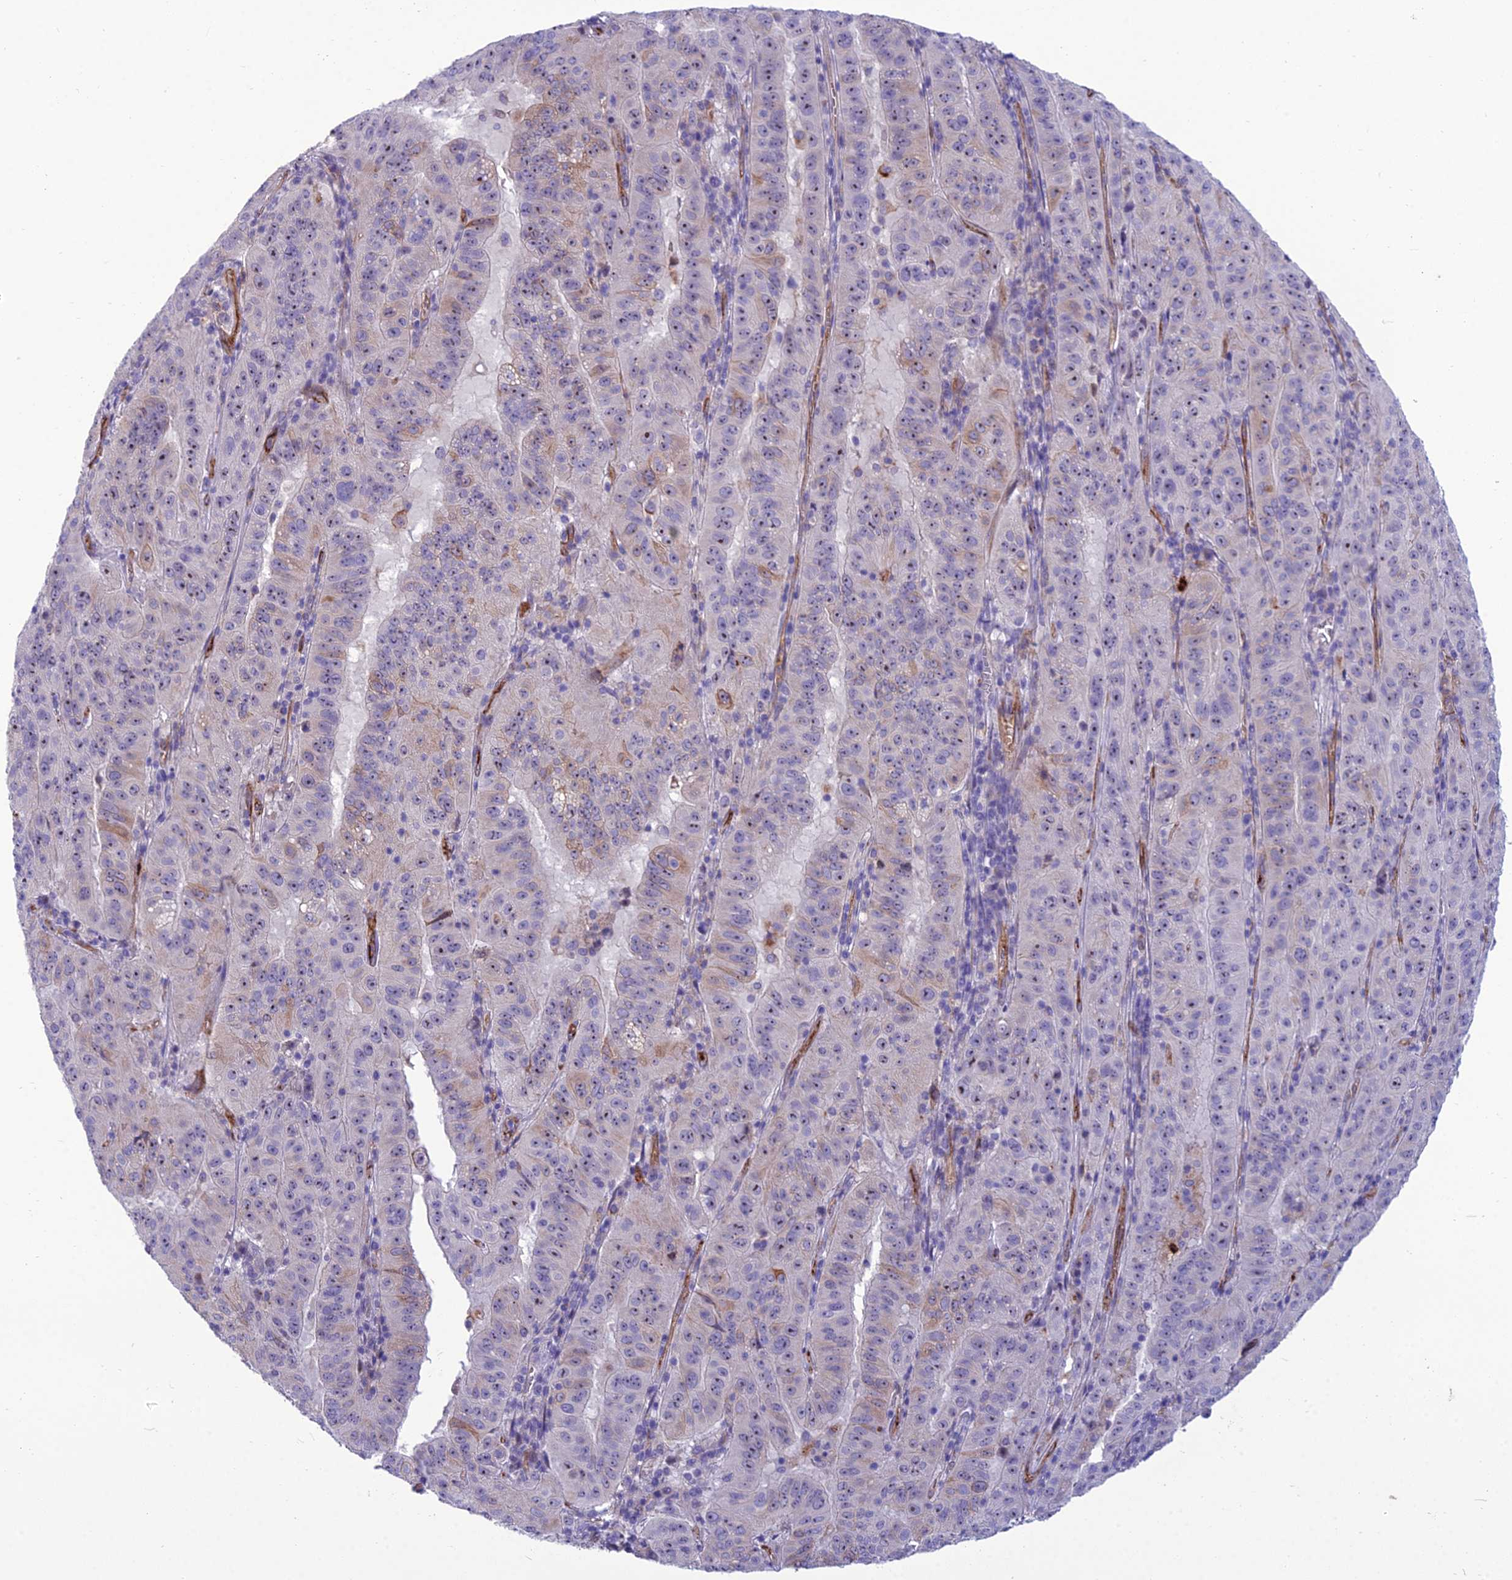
{"staining": {"intensity": "weak", "quantity": ">75%", "location": "nuclear"}, "tissue": "pancreatic cancer", "cell_type": "Tumor cells", "image_type": "cancer", "snomed": [{"axis": "morphology", "description": "Adenocarcinoma, NOS"}, {"axis": "topography", "description": "Pancreas"}], "caption": "Immunohistochemistry histopathology image of neoplastic tissue: pancreatic cancer stained using immunohistochemistry exhibits low levels of weak protein expression localized specifically in the nuclear of tumor cells, appearing as a nuclear brown color.", "gene": "BBS7", "patient": {"sex": "male", "age": 63}}